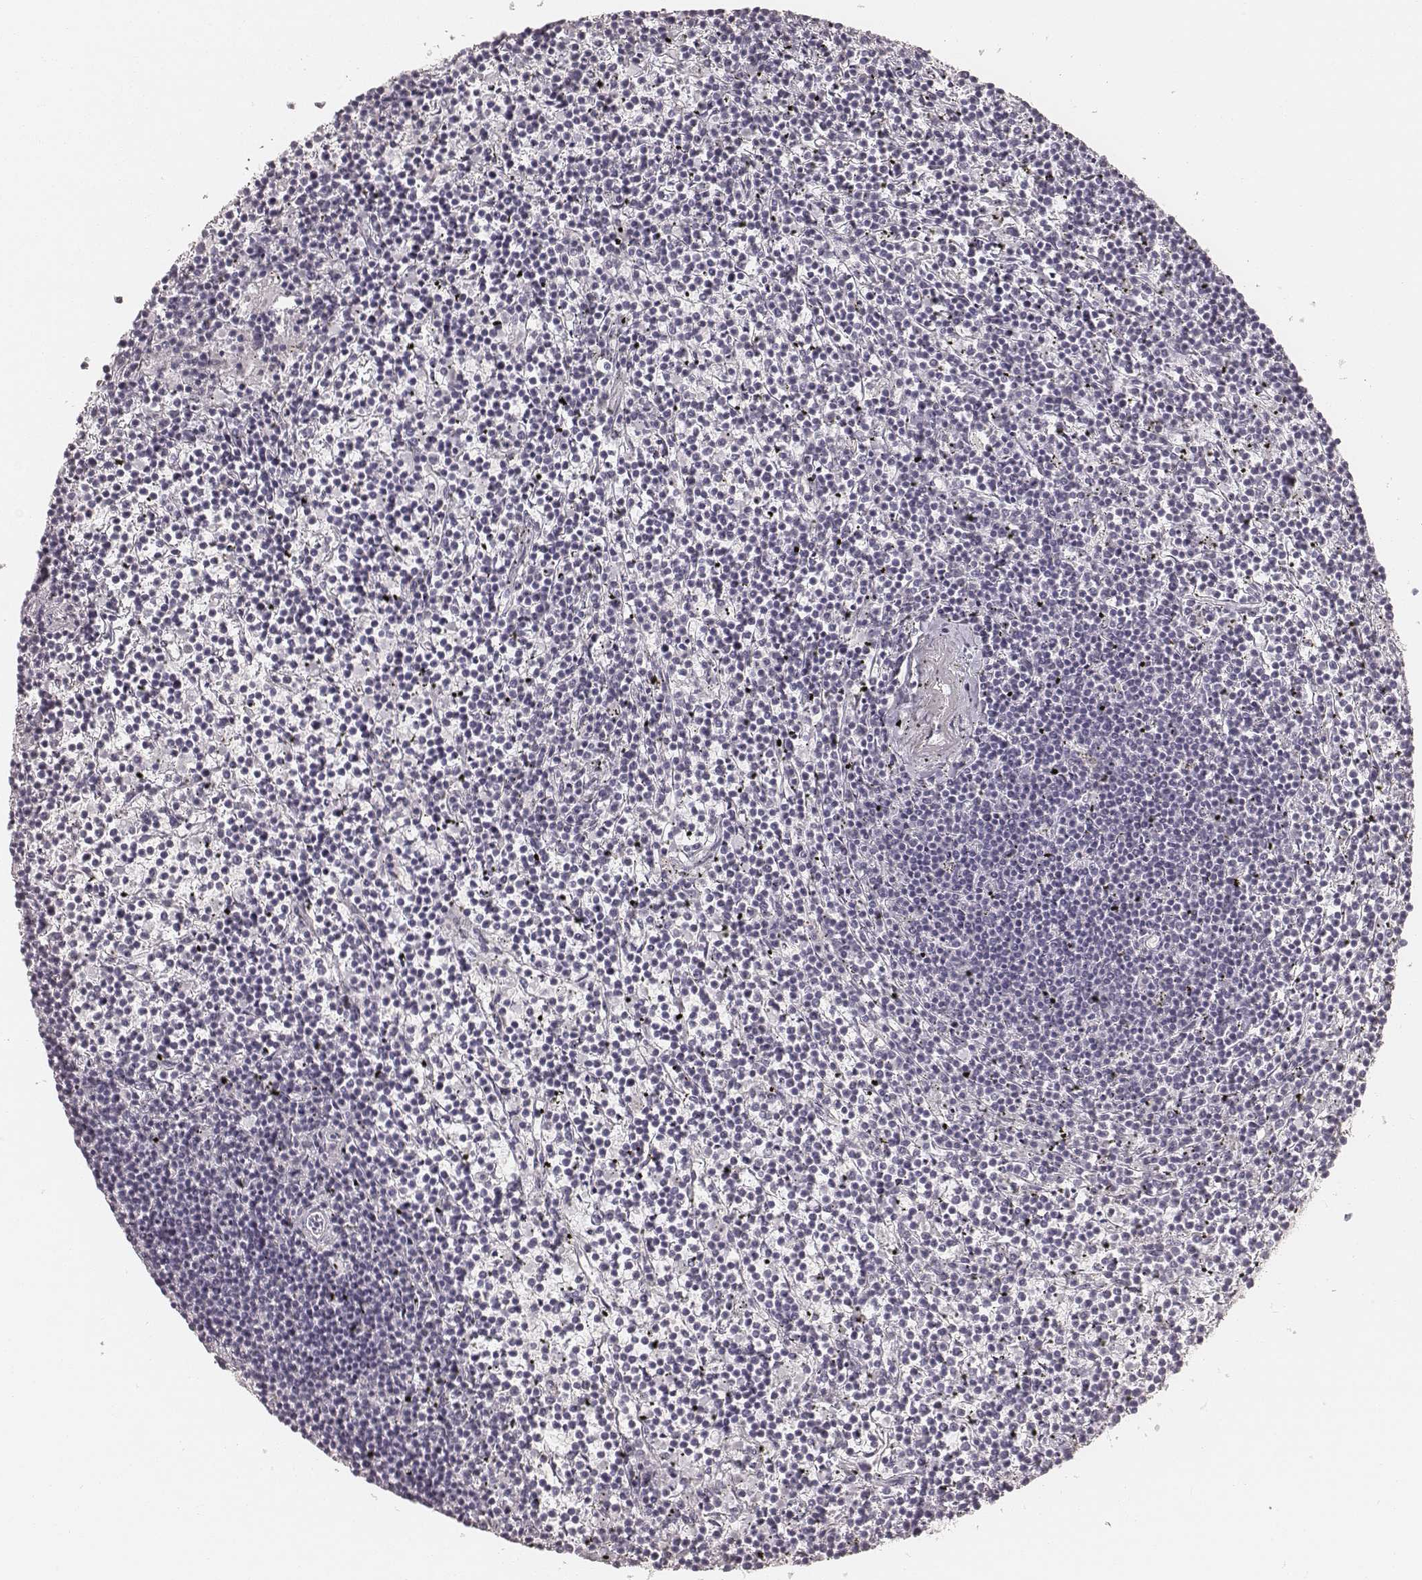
{"staining": {"intensity": "negative", "quantity": "none", "location": "none"}, "tissue": "lymphoma", "cell_type": "Tumor cells", "image_type": "cancer", "snomed": [{"axis": "morphology", "description": "Malignant lymphoma, non-Hodgkin's type, Low grade"}, {"axis": "topography", "description": "Spleen"}], "caption": "A high-resolution photomicrograph shows IHC staining of malignant lymphoma, non-Hodgkin's type (low-grade), which exhibits no significant staining in tumor cells.", "gene": "KRT34", "patient": {"sex": "female", "age": 19}}